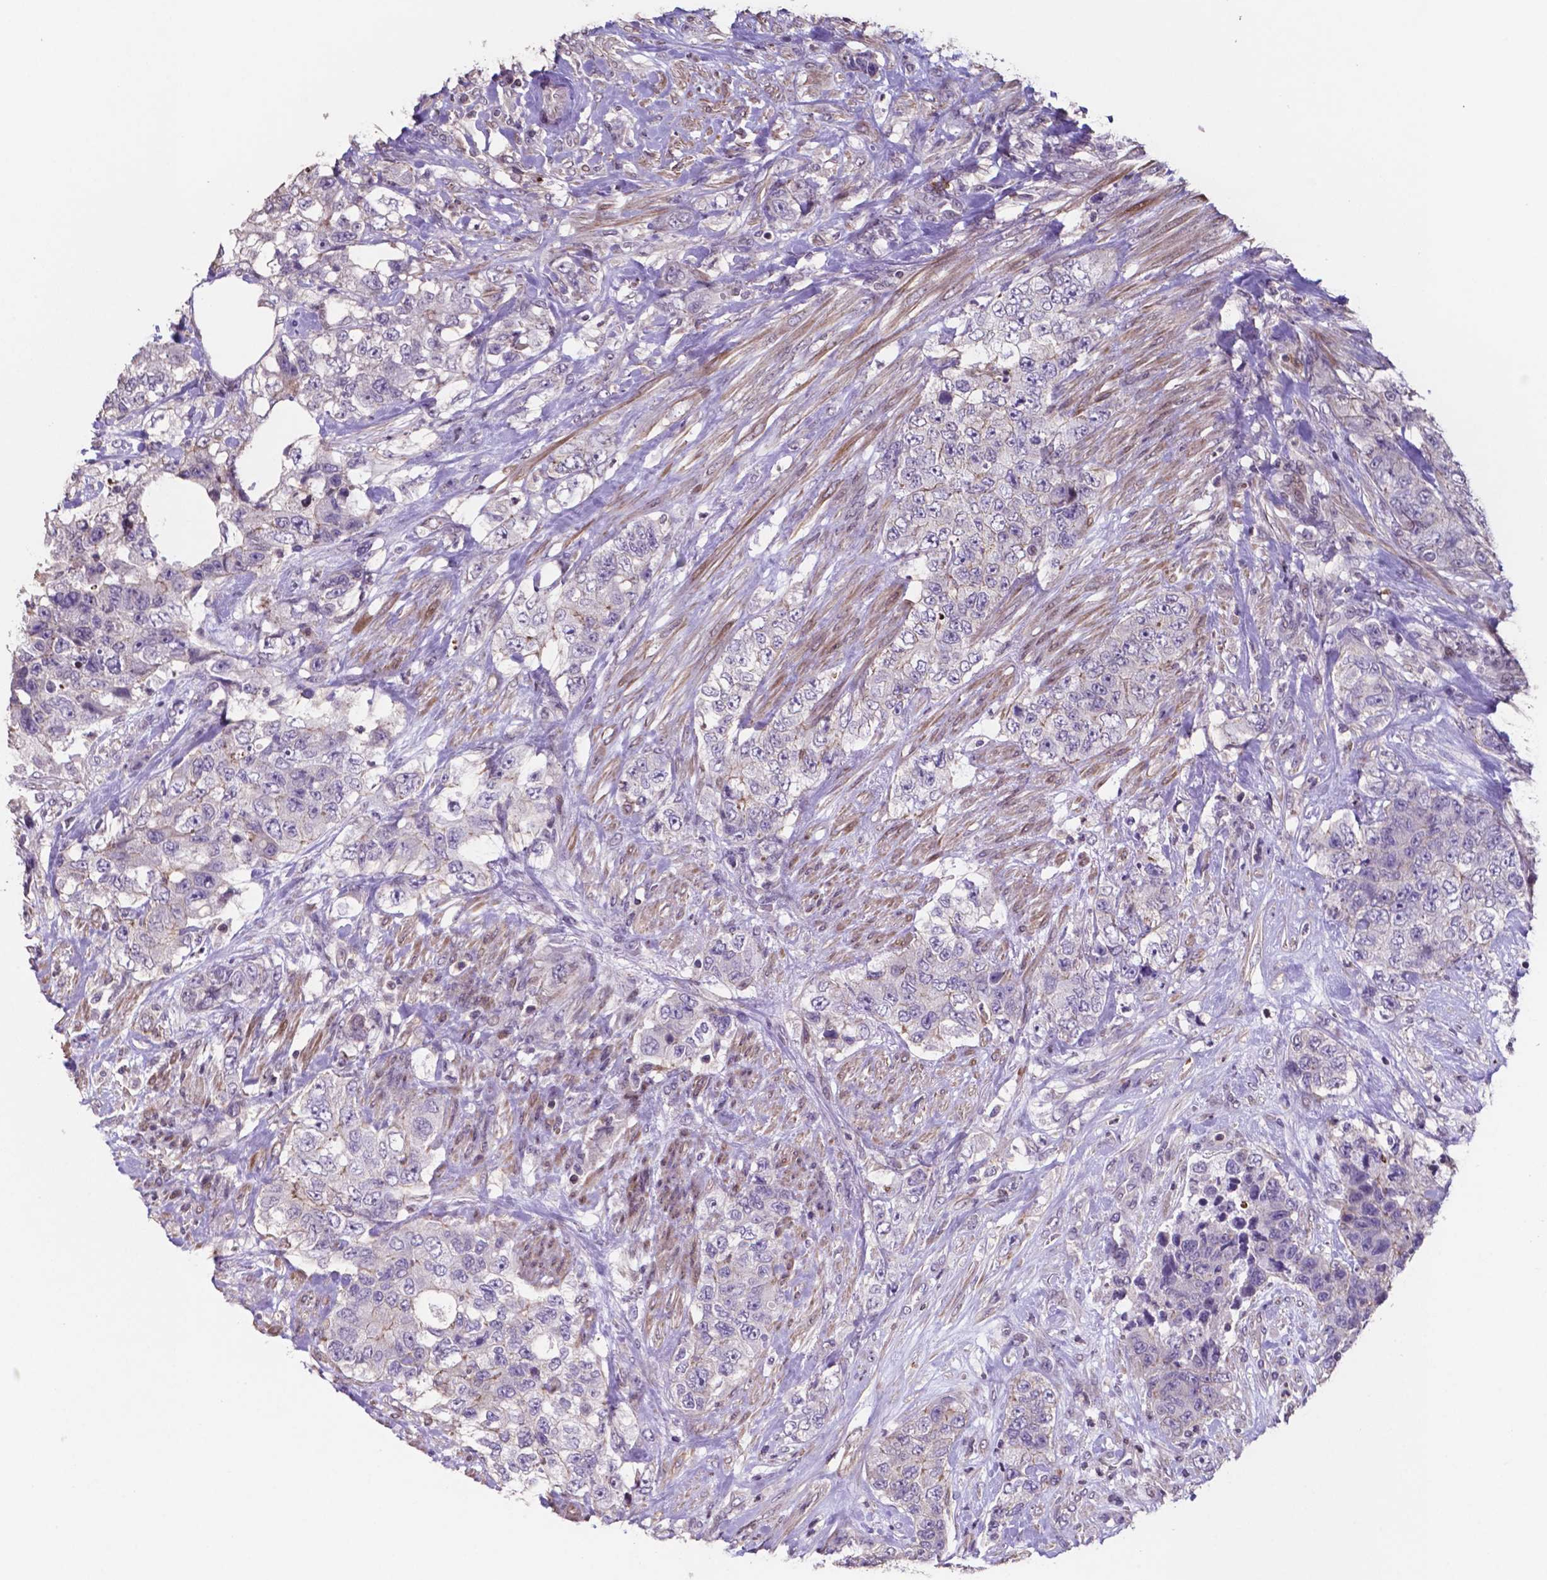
{"staining": {"intensity": "weak", "quantity": "<25%", "location": "cytoplasmic/membranous"}, "tissue": "urothelial cancer", "cell_type": "Tumor cells", "image_type": "cancer", "snomed": [{"axis": "morphology", "description": "Urothelial carcinoma, High grade"}, {"axis": "topography", "description": "Urinary bladder"}], "caption": "Immunohistochemistry (IHC) histopathology image of neoplastic tissue: human urothelial cancer stained with DAB (3,3'-diaminobenzidine) demonstrates no significant protein staining in tumor cells. (Immunohistochemistry (IHC), brightfield microscopy, high magnification).", "gene": "MLC1", "patient": {"sex": "female", "age": 78}}